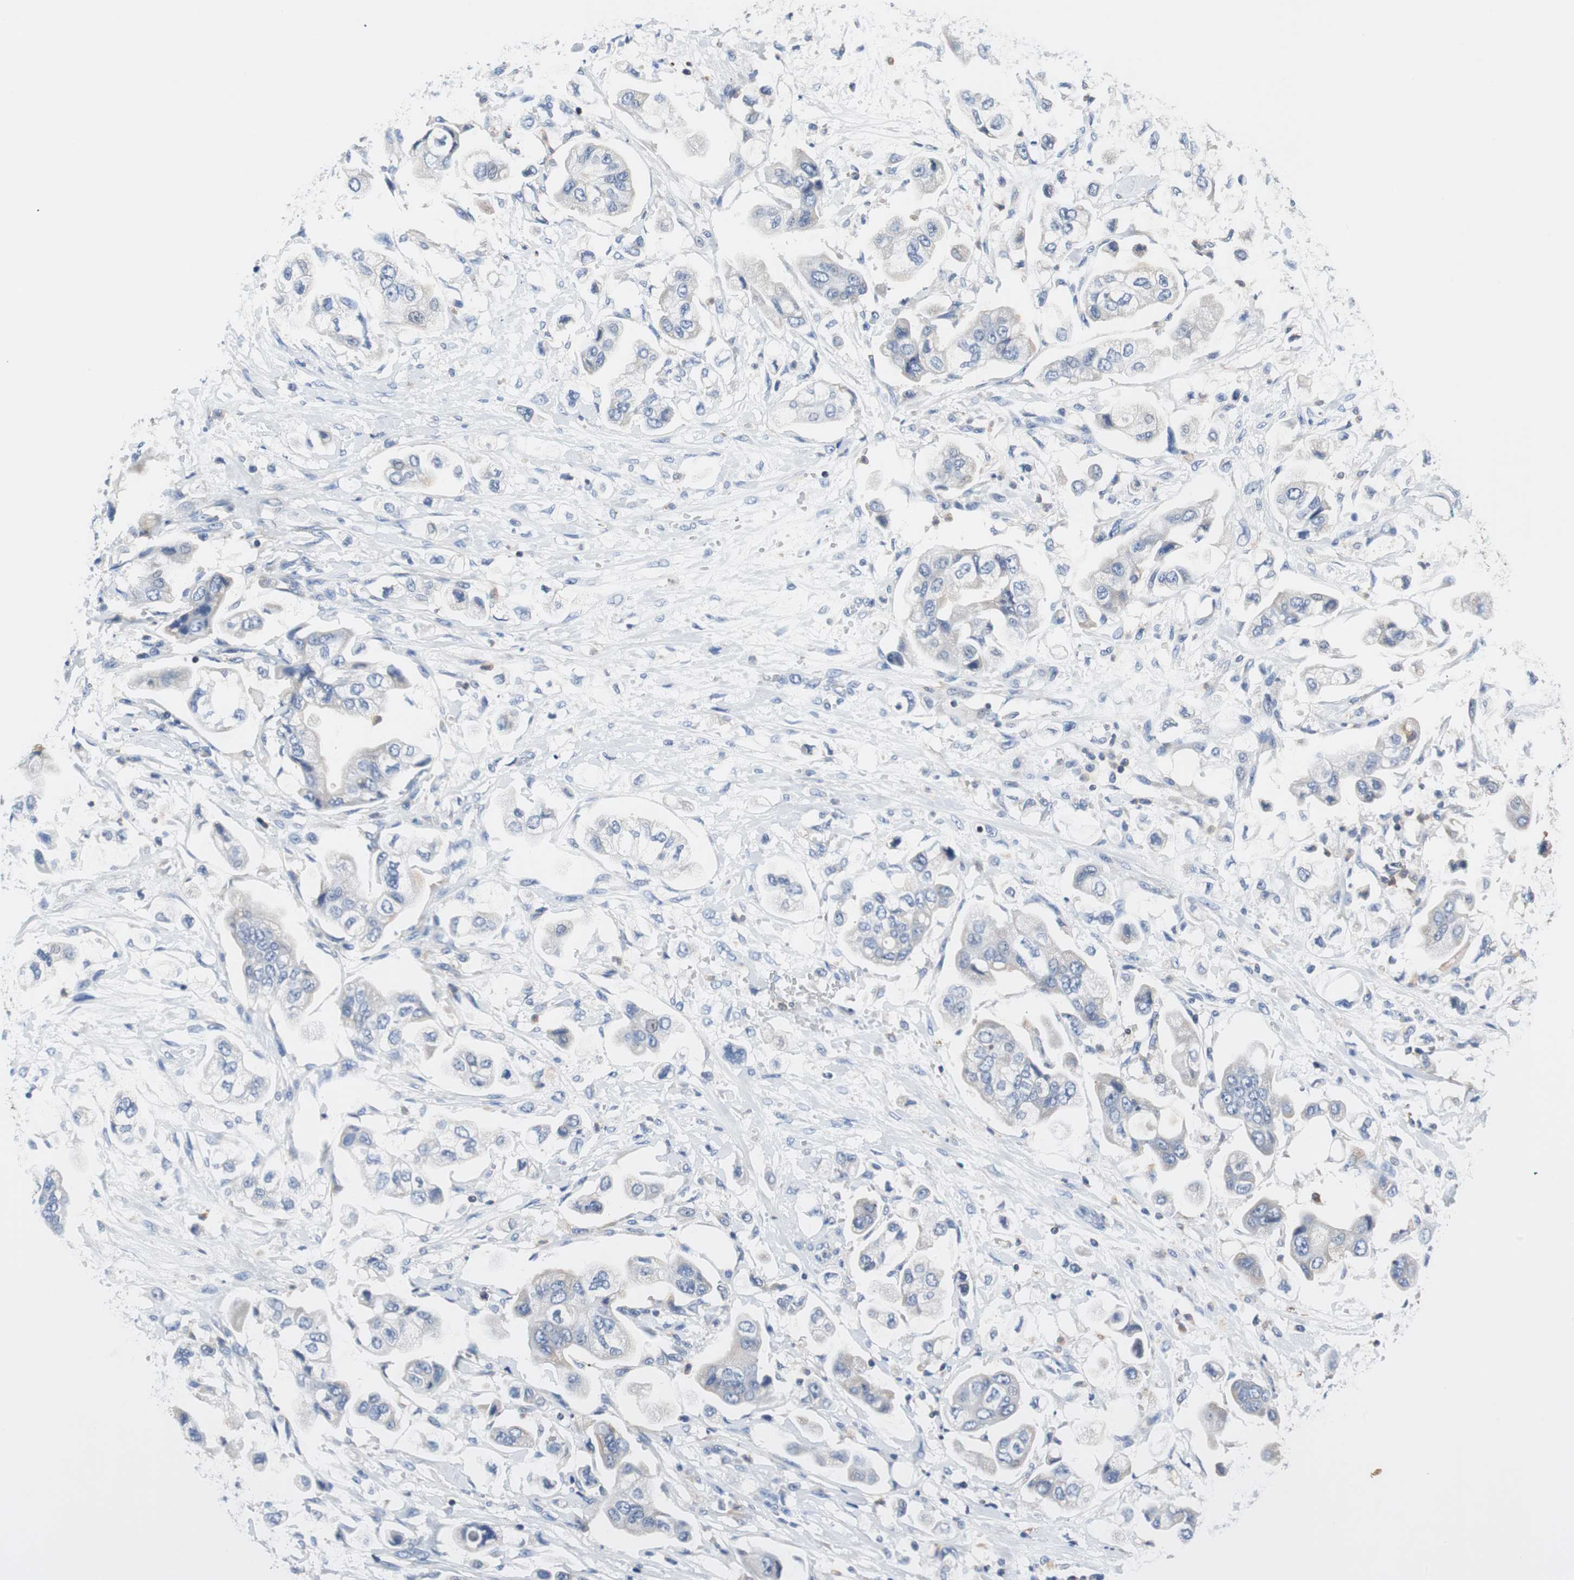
{"staining": {"intensity": "negative", "quantity": "none", "location": "none"}, "tissue": "stomach cancer", "cell_type": "Tumor cells", "image_type": "cancer", "snomed": [{"axis": "morphology", "description": "Adenocarcinoma, NOS"}, {"axis": "topography", "description": "Stomach"}], "caption": "Immunohistochemistry (IHC) of human adenocarcinoma (stomach) demonstrates no expression in tumor cells. (Immunohistochemistry (IHC), brightfield microscopy, high magnification).", "gene": "VAMP8", "patient": {"sex": "male", "age": 62}}